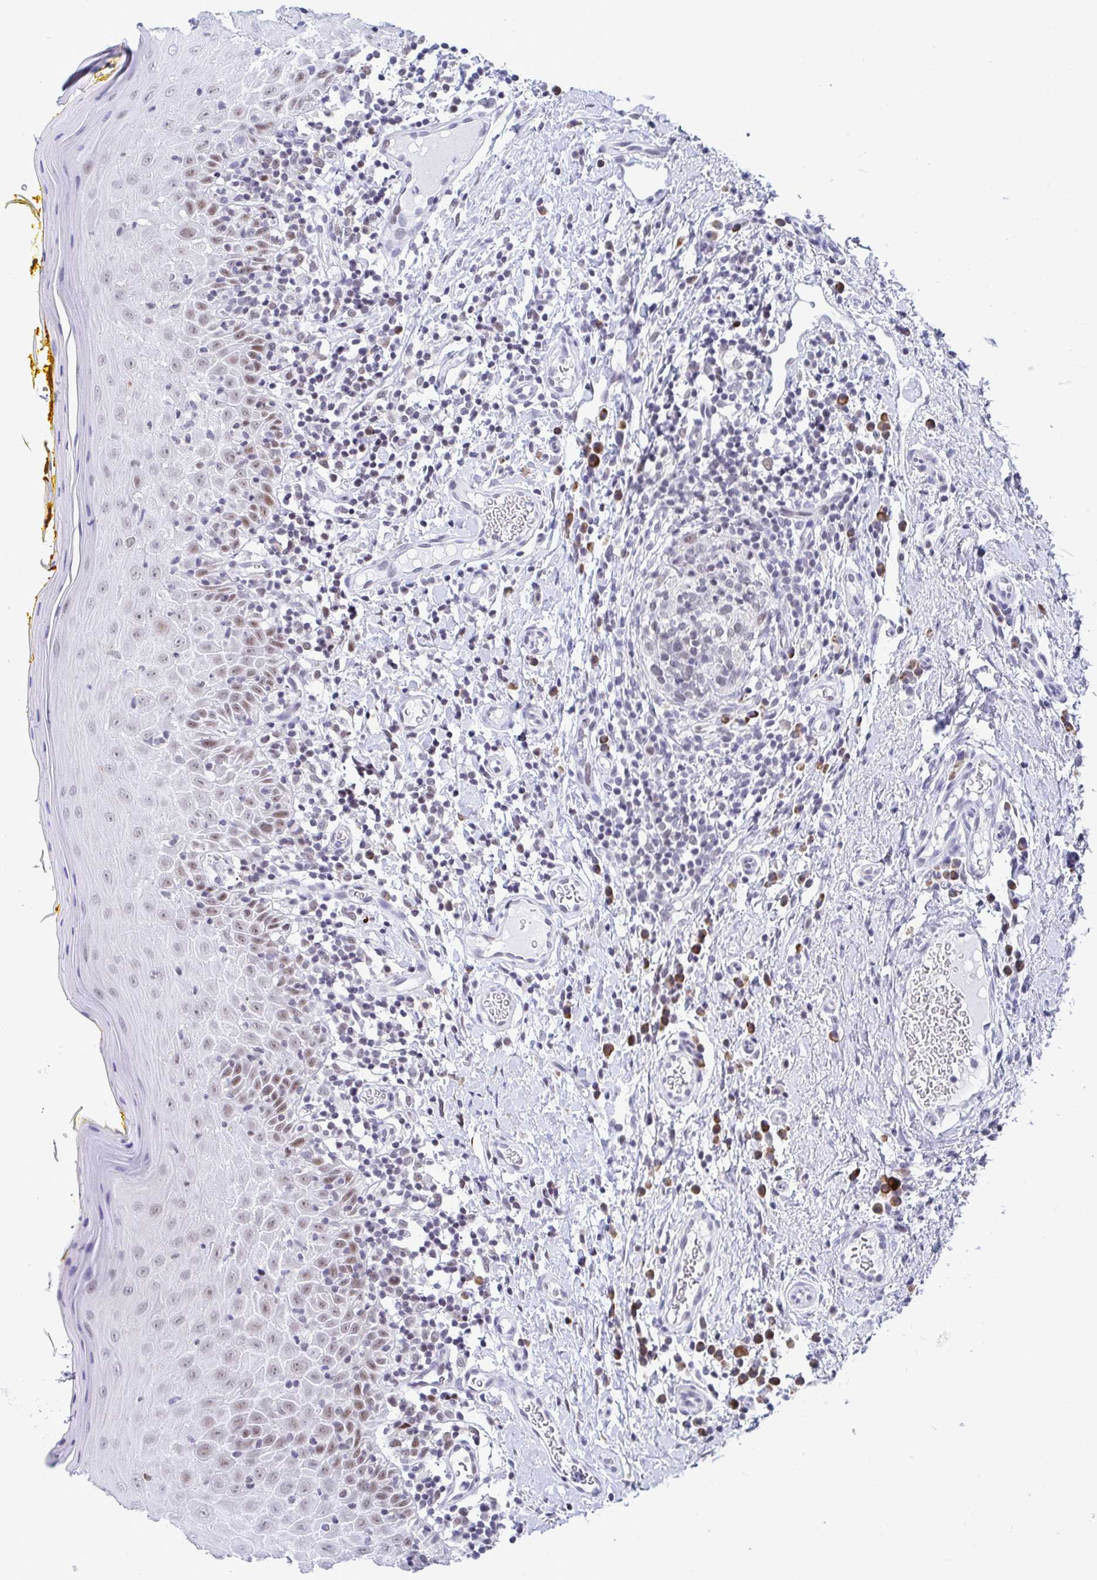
{"staining": {"intensity": "moderate", "quantity": "<25%", "location": "nuclear"}, "tissue": "oral mucosa", "cell_type": "Squamous epithelial cells", "image_type": "normal", "snomed": [{"axis": "morphology", "description": "Normal tissue, NOS"}, {"axis": "topography", "description": "Oral tissue"}, {"axis": "topography", "description": "Tounge, NOS"}], "caption": "Immunohistochemical staining of normal oral mucosa reveals <25% levels of moderate nuclear protein staining in about <25% of squamous epithelial cells.", "gene": "WDR72", "patient": {"sex": "female", "age": 58}}